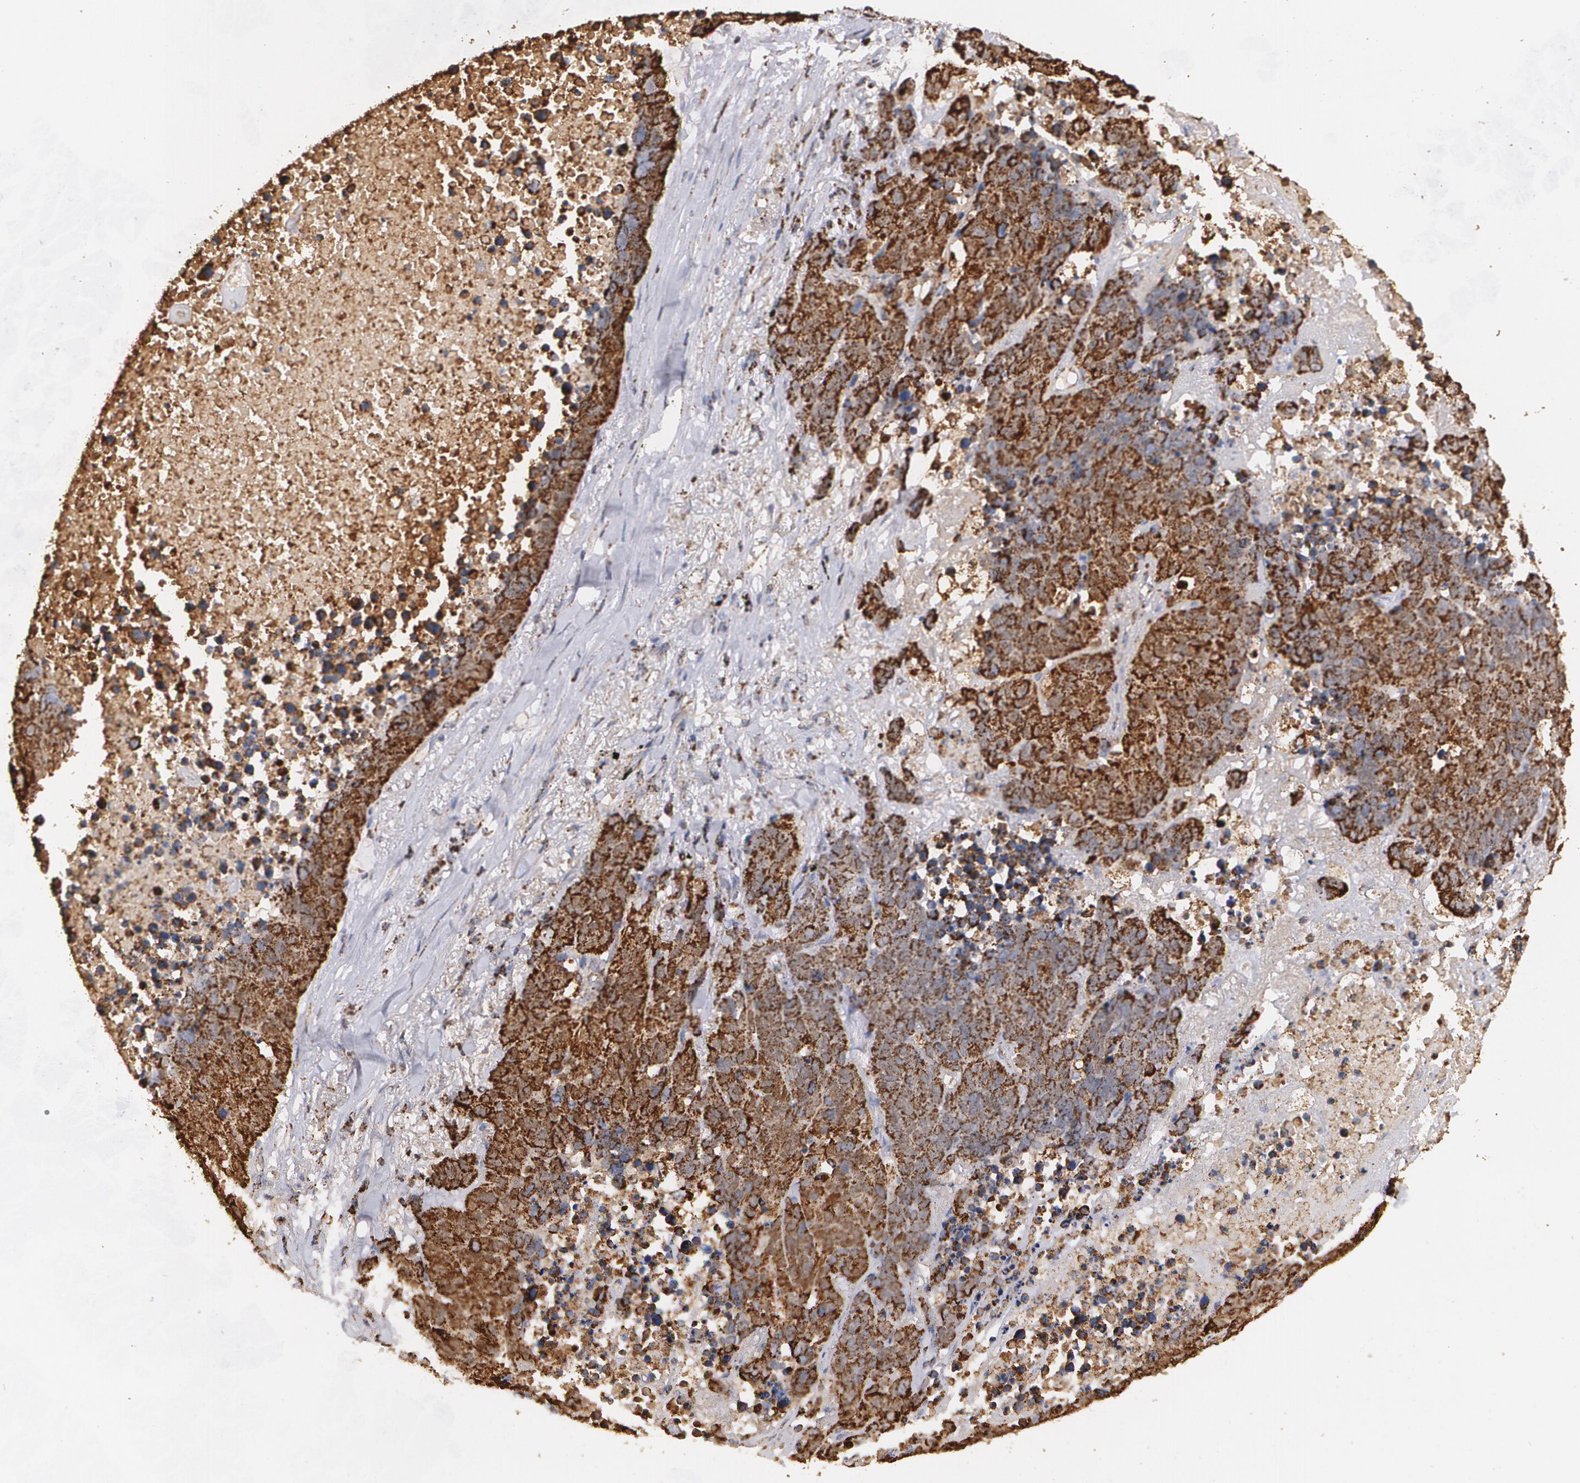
{"staining": {"intensity": "strong", "quantity": ">75%", "location": "cytoplasmic/membranous"}, "tissue": "lung cancer", "cell_type": "Tumor cells", "image_type": "cancer", "snomed": [{"axis": "morphology", "description": "Carcinoid, malignant, NOS"}, {"axis": "topography", "description": "Lung"}], "caption": "Lung carcinoid (malignant) stained with a protein marker reveals strong staining in tumor cells.", "gene": "HSPD1", "patient": {"sex": "male", "age": 60}}